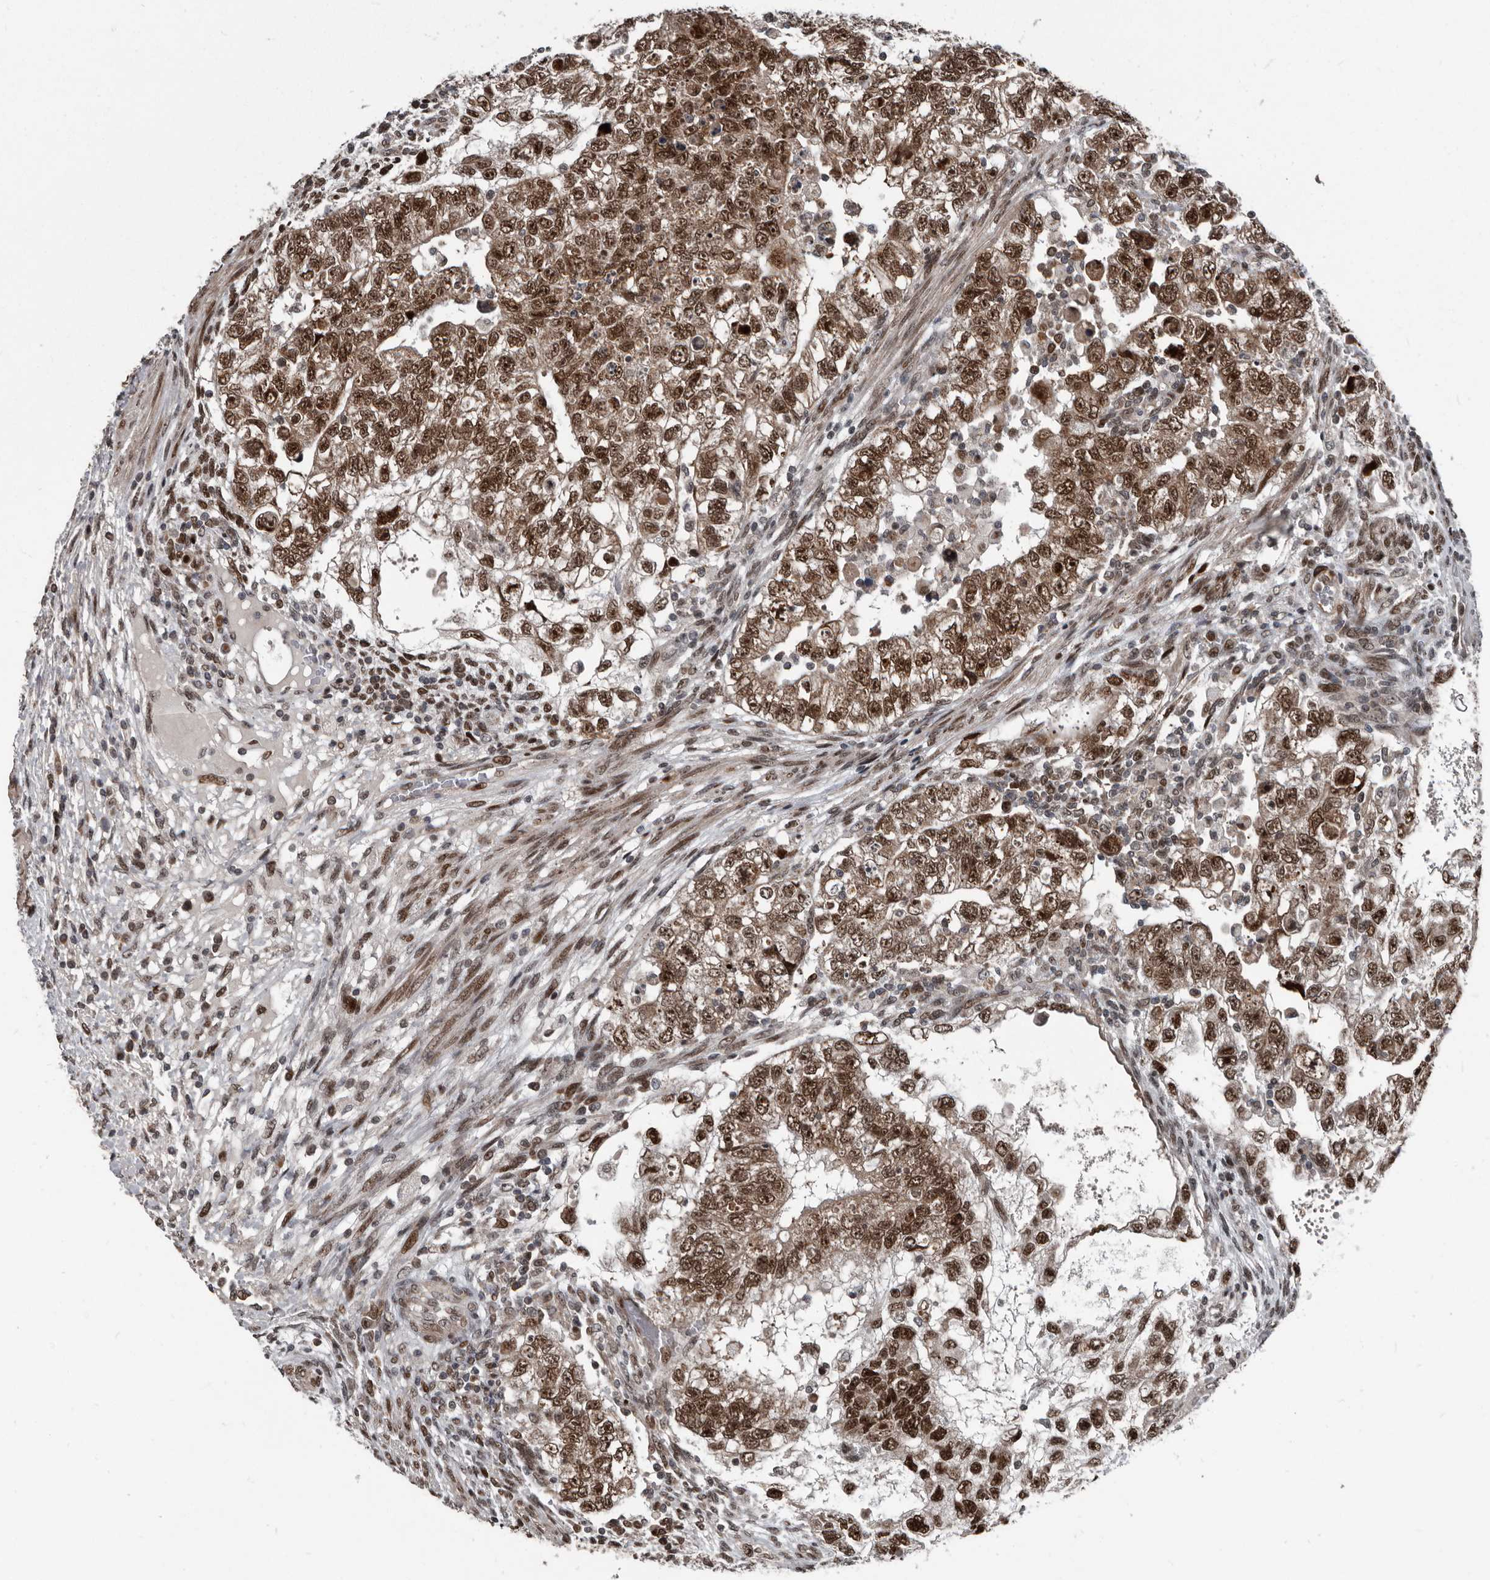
{"staining": {"intensity": "strong", "quantity": ">75%", "location": "nuclear"}, "tissue": "testis cancer", "cell_type": "Tumor cells", "image_type": "cancer", "snomed": [{"axis": "morphology", "description": "Carcinoma, Embryonal, NOS"}, {"axis": "topography", "description": "Testis"}], "caption": "Protein positivity by IHC demonstrates strong nuclear positivity in about >75% of tumor cells in testis embryonal carcinoma. (Brightfield microscopy of DAB IHC at high magnification).", "gene": "CHD1L", "patient": {"sex": "male", "age": 37}}